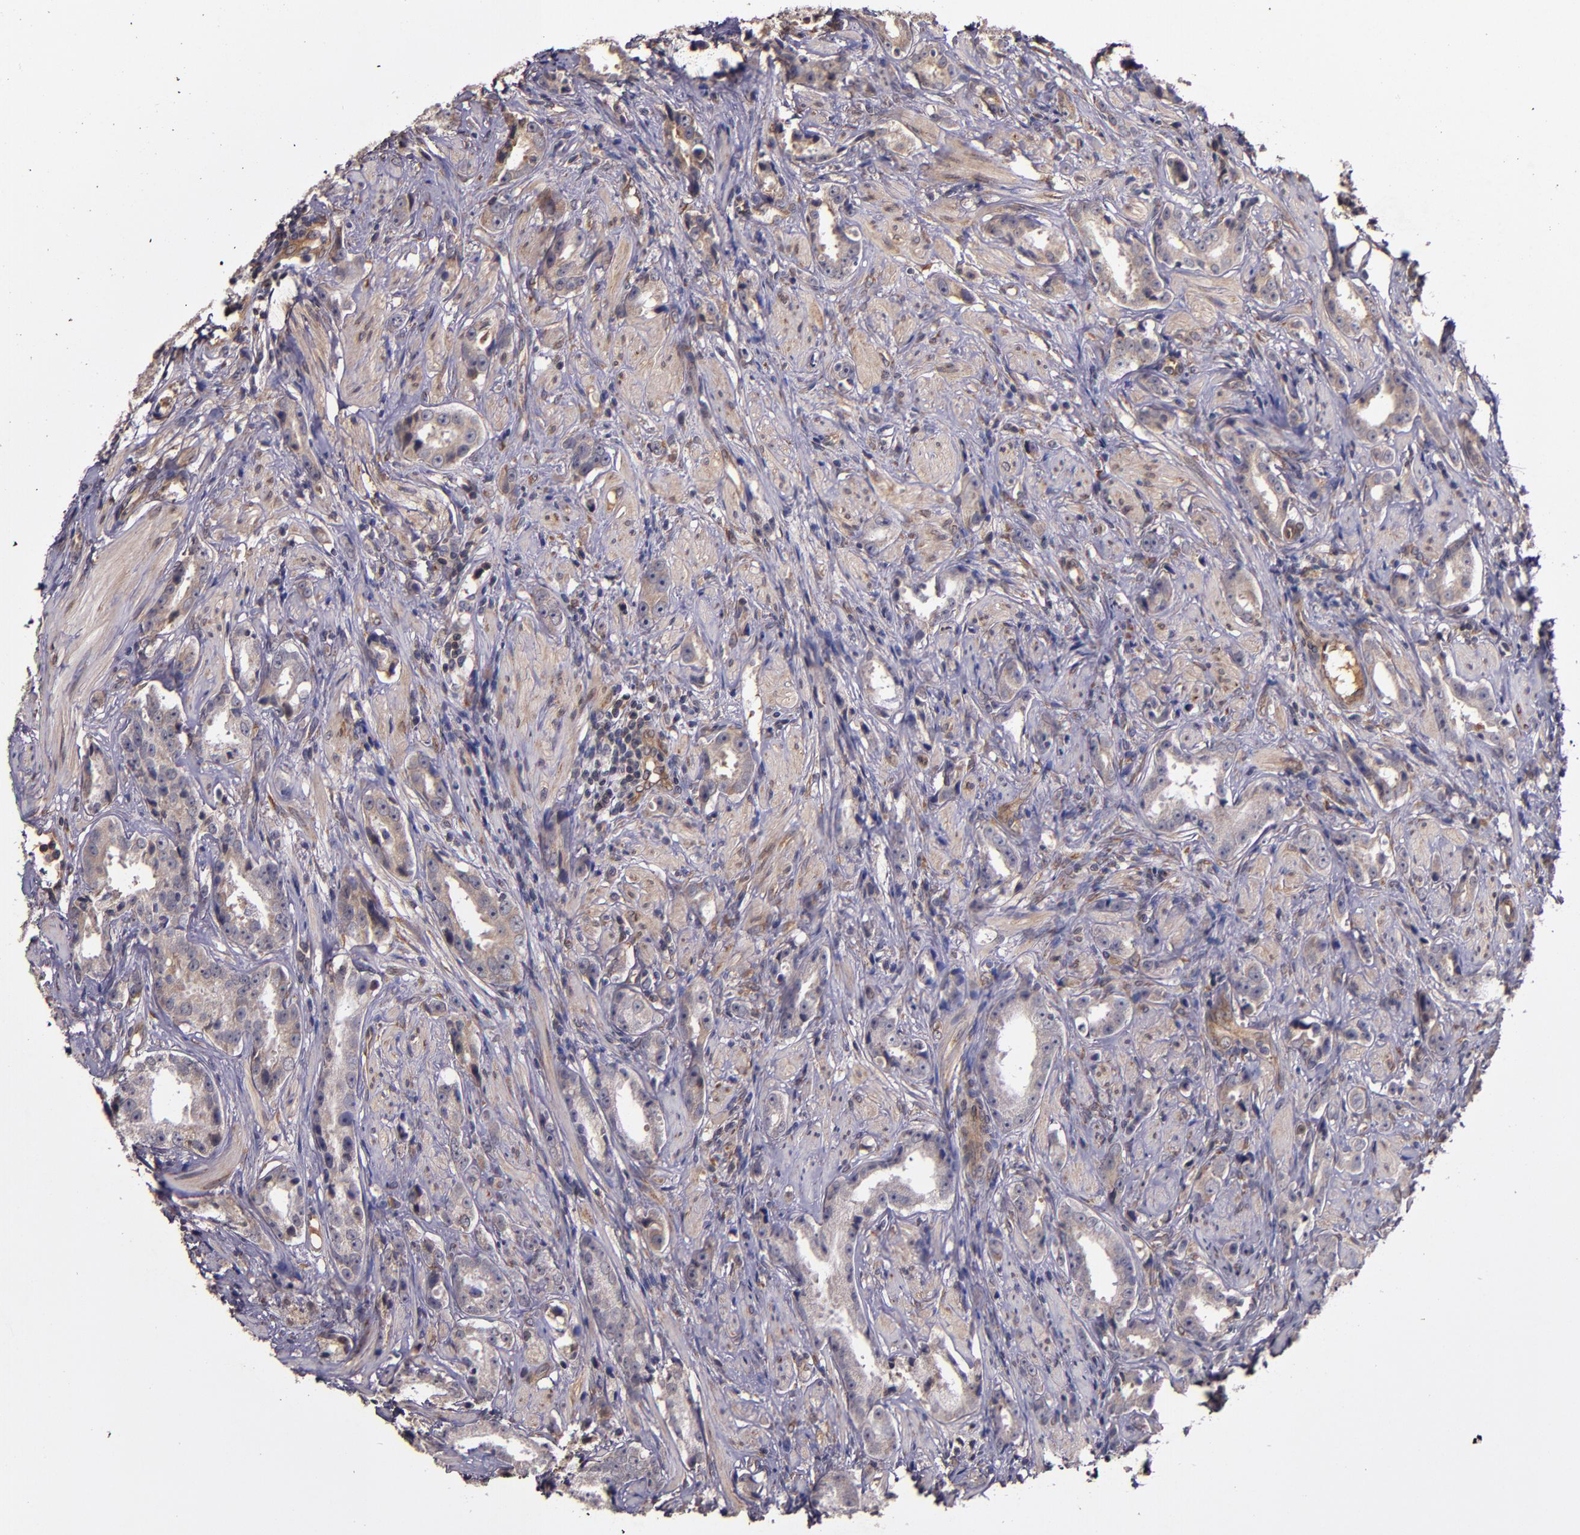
{"staining": {"intensity": "weak", "quantity": ">75%", "location": "cytoplasmic/membranous"}, "tissue": "prostate cancer", "cell_type": "Tumor cells", "image_type": "cancer", "snomed": [{"axis": "morphology", "description": "Adenocarcinoma, Medium grade"}, {"axis": "topography", "description": "Prostate"}], "caption": "Protein staining of prostate adenocarcinoma (medium-grade) tissue displays weak cytoplasmic/membranous staining in about >75% of tumor cells.", "gene": "PRAF2", "patient": {"sex": "male", "age": 53}}